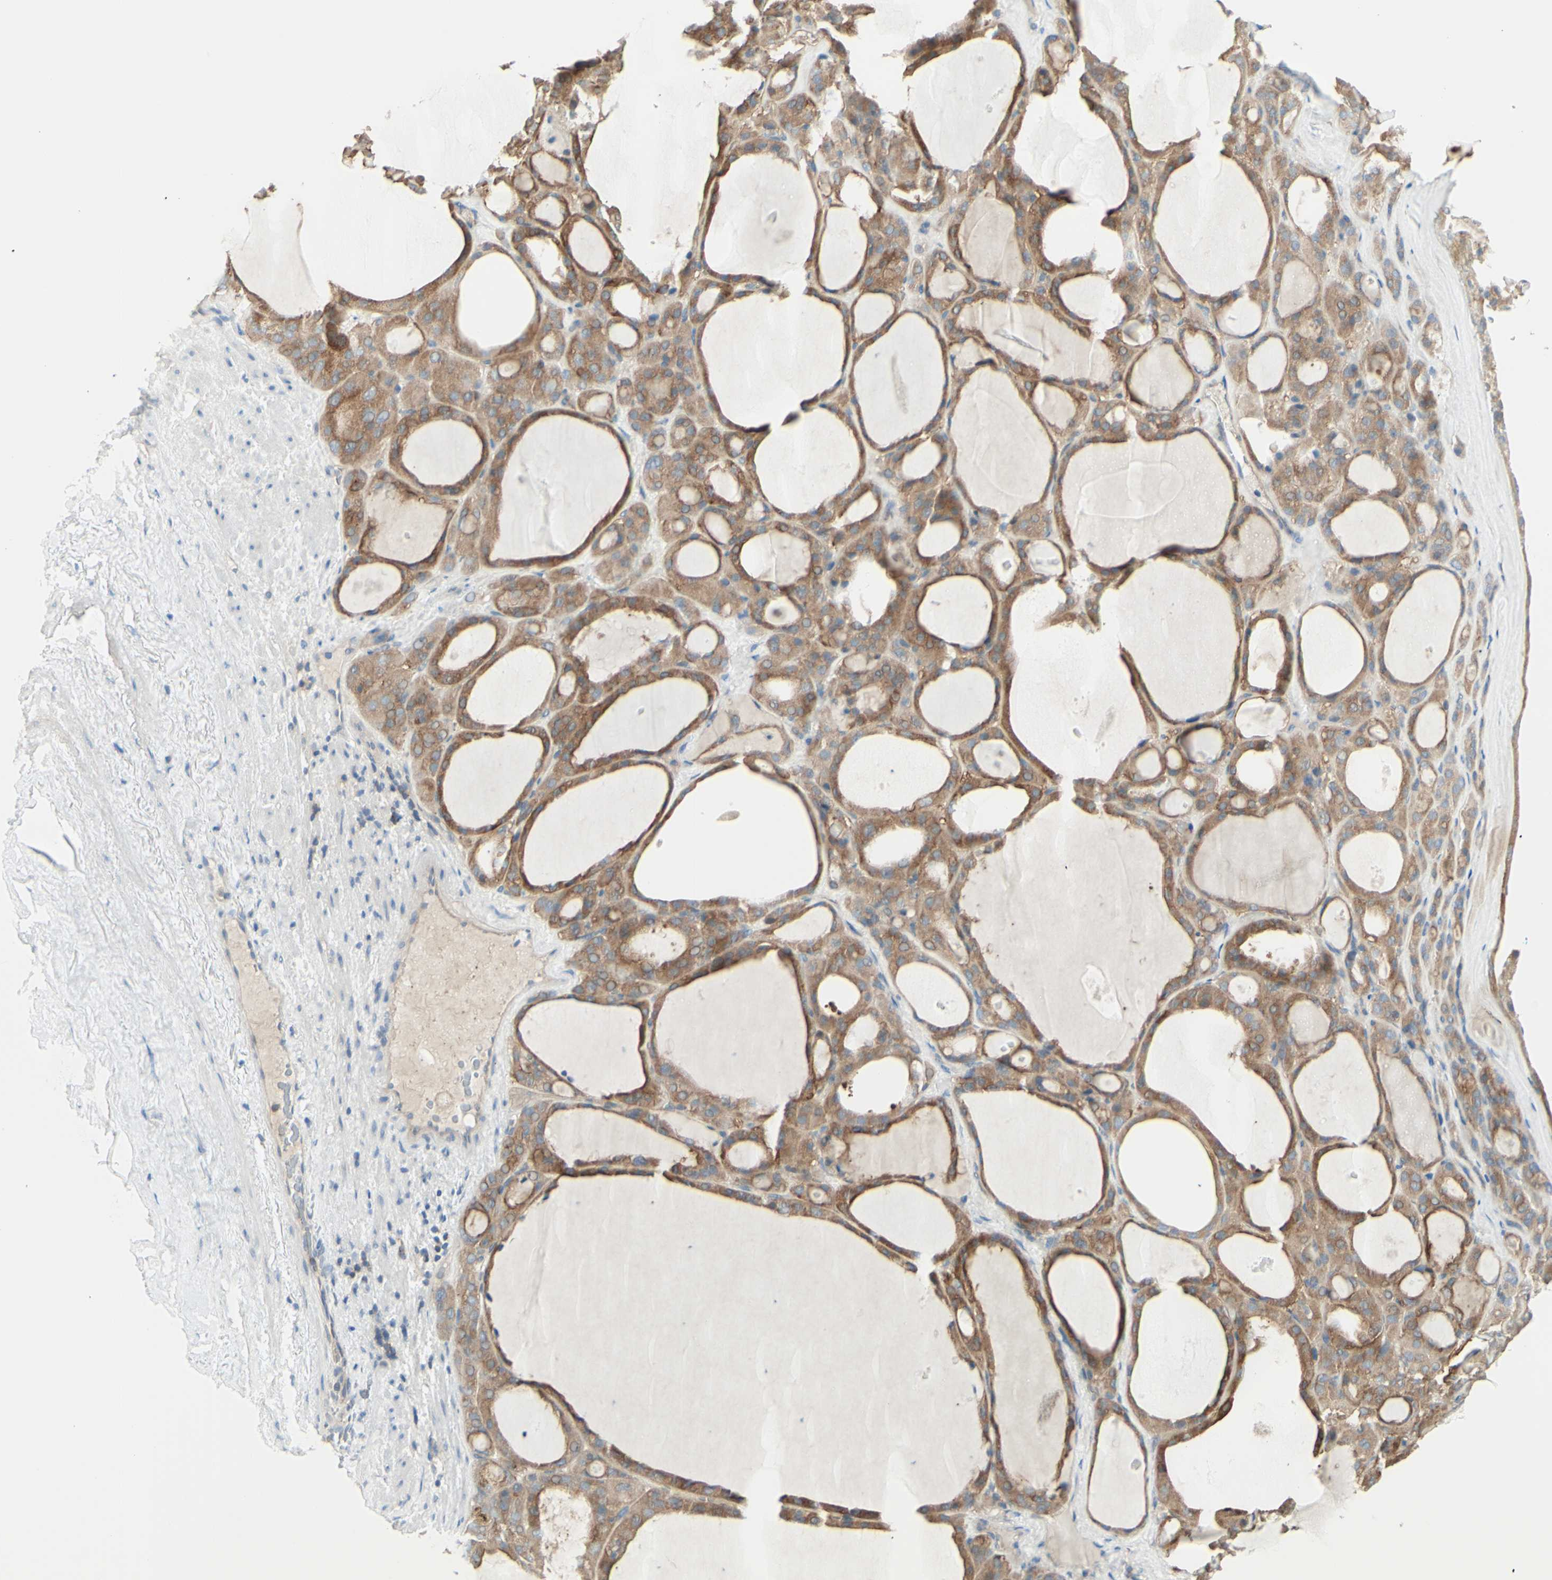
{"staining": {"intensity": "moderate", "quantity": ">75%", "location": "cytoplasmic/membranous"}, "tissue": "thyroid gland", "cell_type": "Glandular cells", "image_type": "normal", "snomed": [{"axis": "morphology", "description": "Normal tissue, NOS"}, {"axis": "morphology", "description": "Carcinoma, NOS"}, {"axis": "topography", "description": "Thyroid gland"}], "caption": "A high-resolution micrograph shows immunohistochemistry (IHC) staining of normal thyroid gland, which shows moderate cytoplasmic/membranous expression in about >75% of glandular cells.", "gene": "MTM1", "patient": {"sex": "female", "age": 86}}